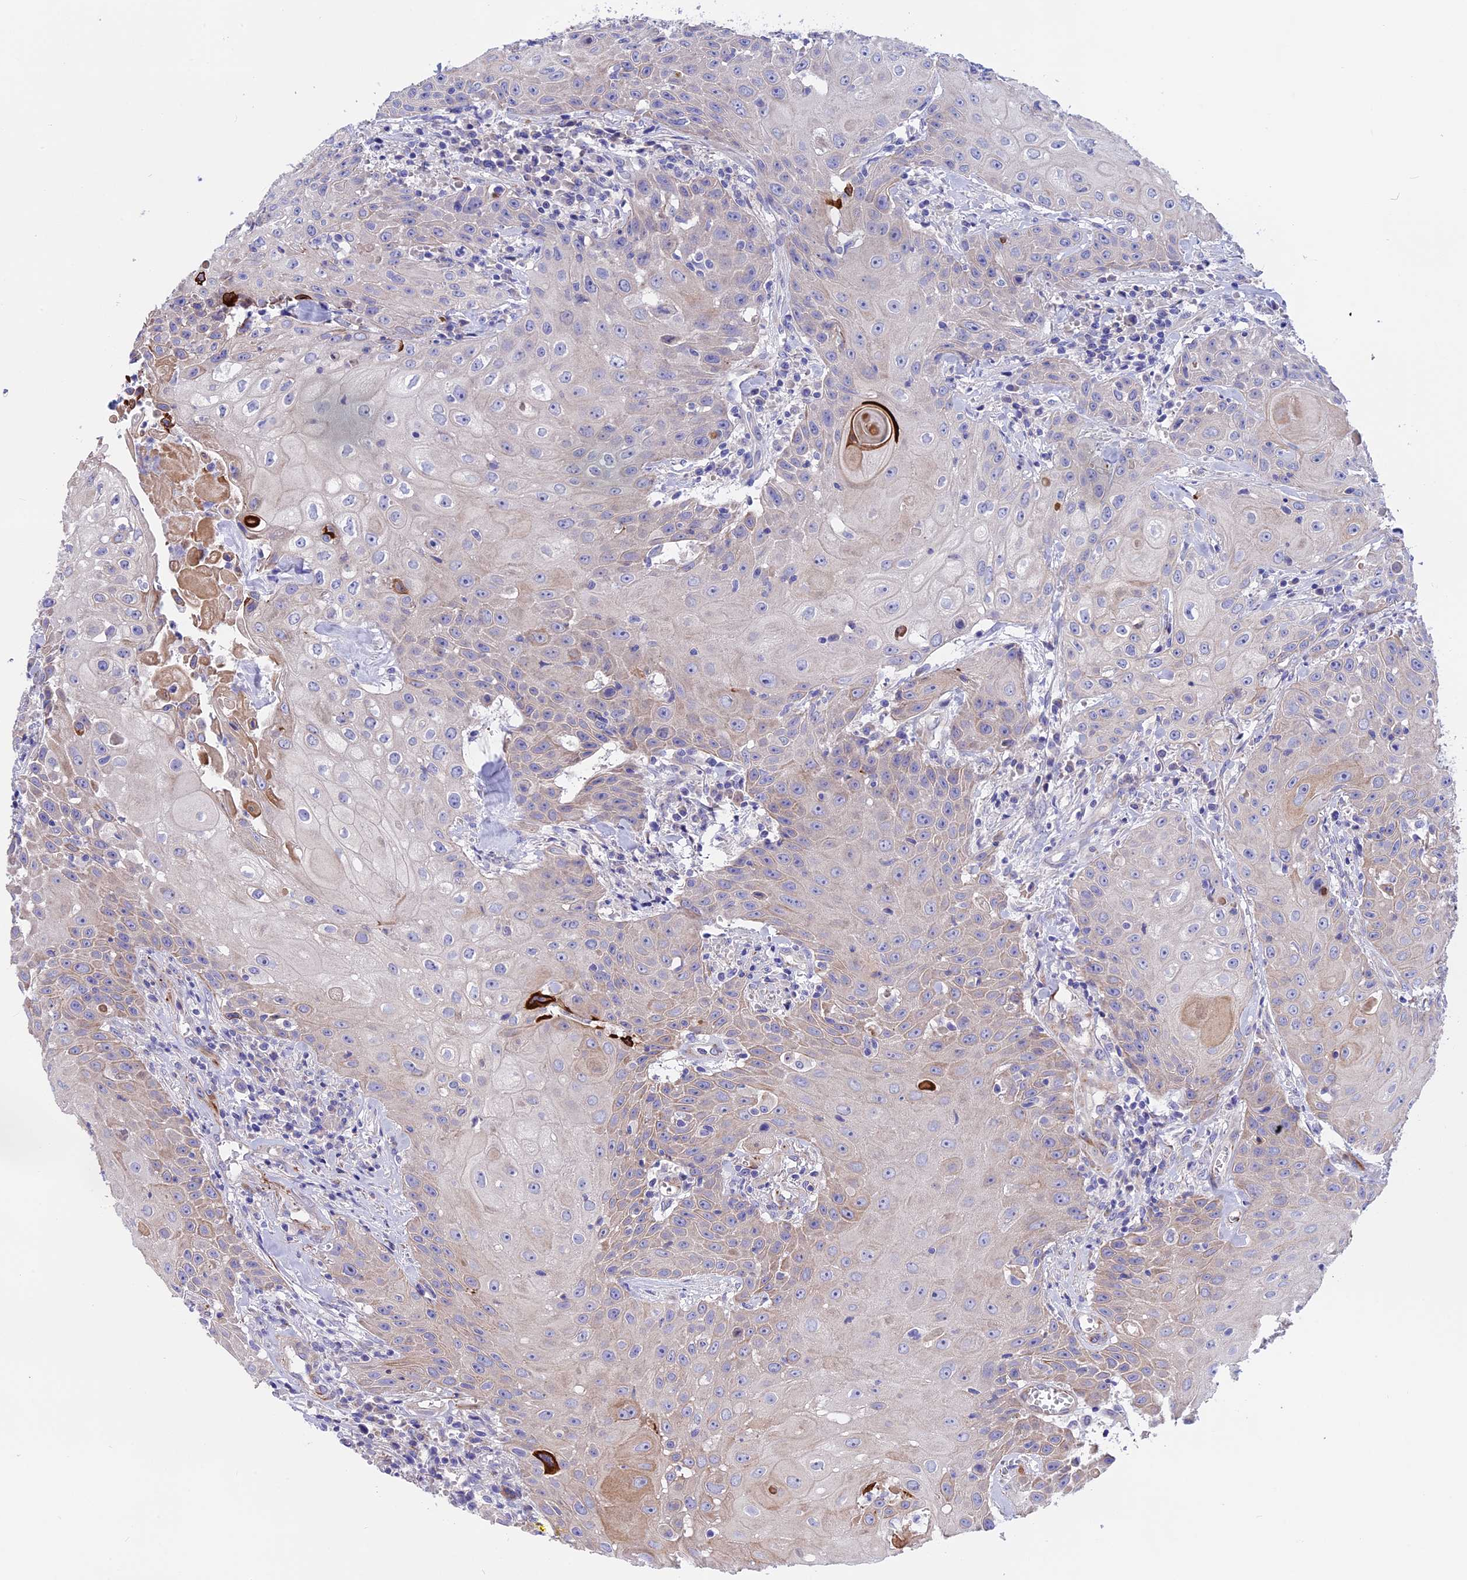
{"staining": {"intensity": "weak", "quantity": "<25%", "location": "cytoplasmic/membranous"}, "tissue": "head and neck cancer", "cell_type": "Tumor cells", "image_type": "cancer", "snomed": [{"axis": "morphology", "description": "Squamous cell carcinoma, NOS"}, {"axis": "topography", "description": "Oral tissue"}, {"axis": "topography", "description": "Head-Neck"}], "caption": "Protein analysis of head and neck squamous cell carcinoma displays no significant staining in tumor cells.", "gene": "TMEM138", "patient": {"sex": "female", "age": 82}}